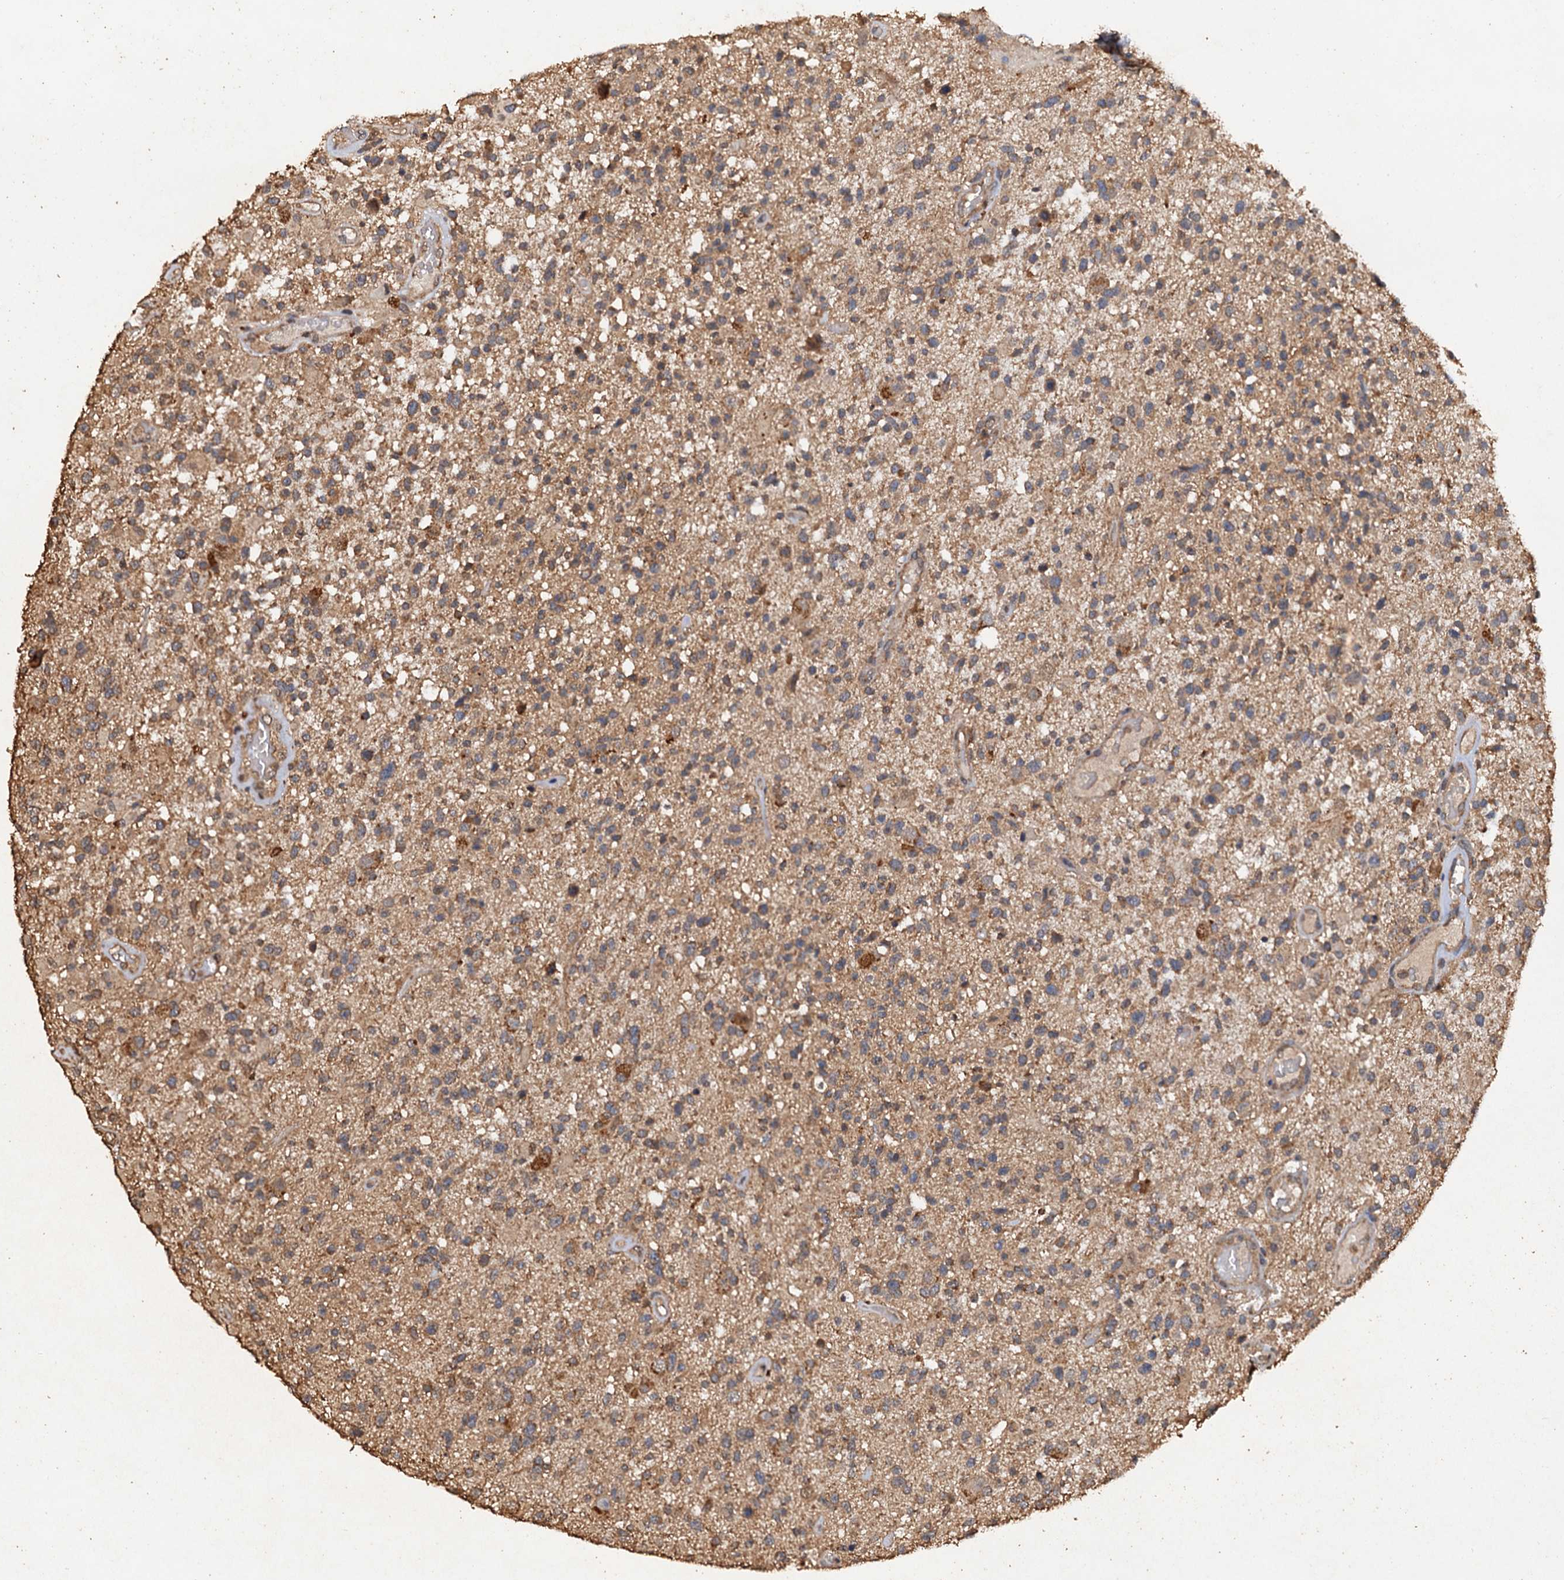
{"staining": {"intensity": "moderate", "quantity": ">75%", "location": "cytoplasmic/membranous"}, "tissue": "glioma", "cell_type": "Tumor cells", "image_type": "cancer", "snomed": [{"axis": "morphology", "description": "Glioma, malignant, High grade"}, {"axis": "morphology", "description": "Glioblastoma, NOS"}, {"axis": "topography", "description": "Brain"}], "caption": "The photomicrograph shows a brown stain indicating the presence of a protein in the cytoplasmic/membranous of tumor cells in malignant glioma (high-grade).", "gene": "PSMD9", "patient": {"sex": "male", "age": 60}}